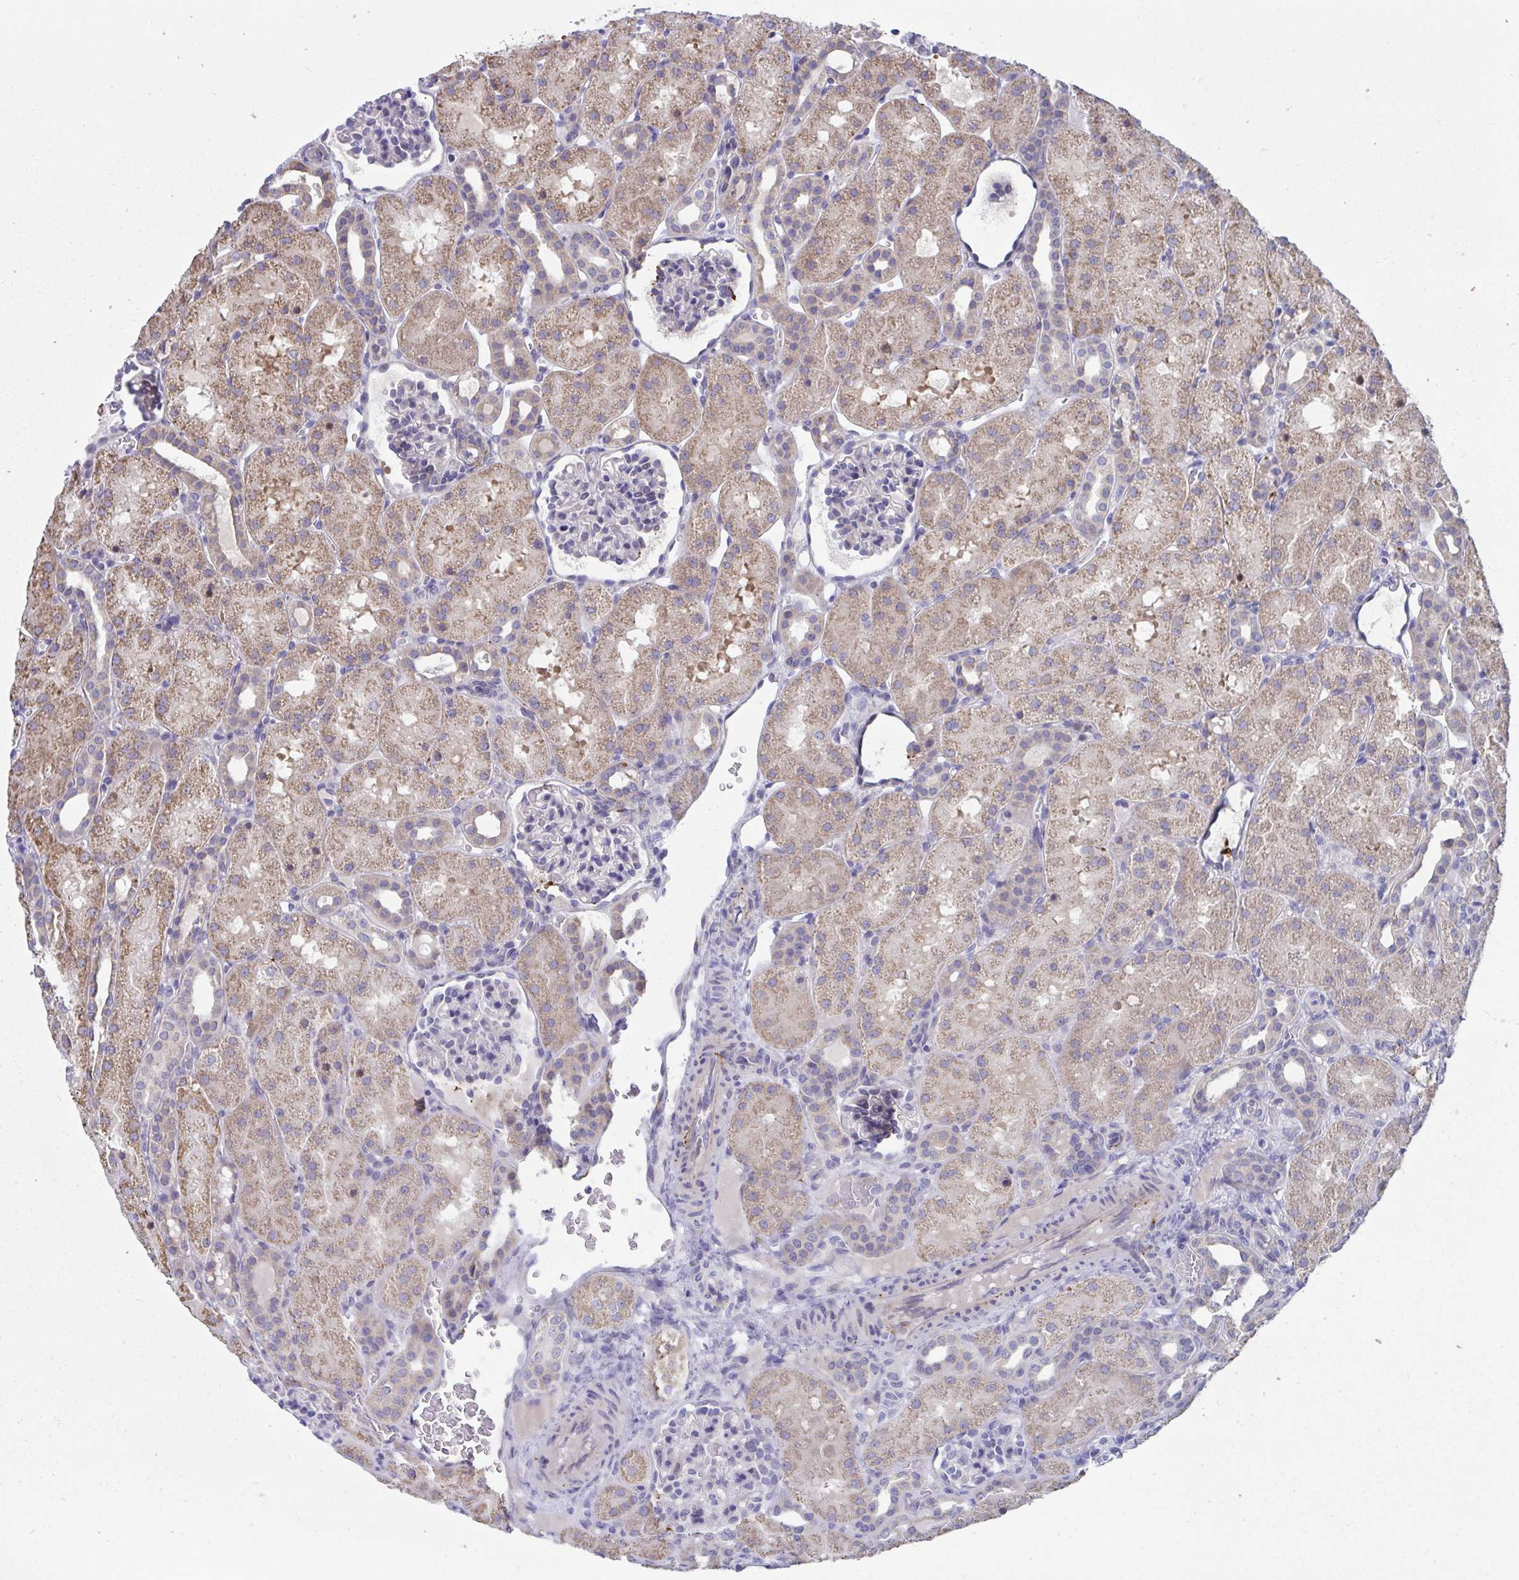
{"staining": {"intensity": "negative", "quantity": "none", "location": "none"}, "tissue": "kidney", "cell_type": "Cells in glomeruli", "image_type": "normal", "snomed": [{"axis": "morphology", "description": "Normal tissue, NOS"}, {"axis": "topography", "description": "Kidney"}], "caption": "IHC histopathology image of unremarkable human kidney stained for a protein (brown), which demonstrates no staining in cells in glomeruli.", "gene": "IL37", "patient": {"sex": "male", "age": 2}}